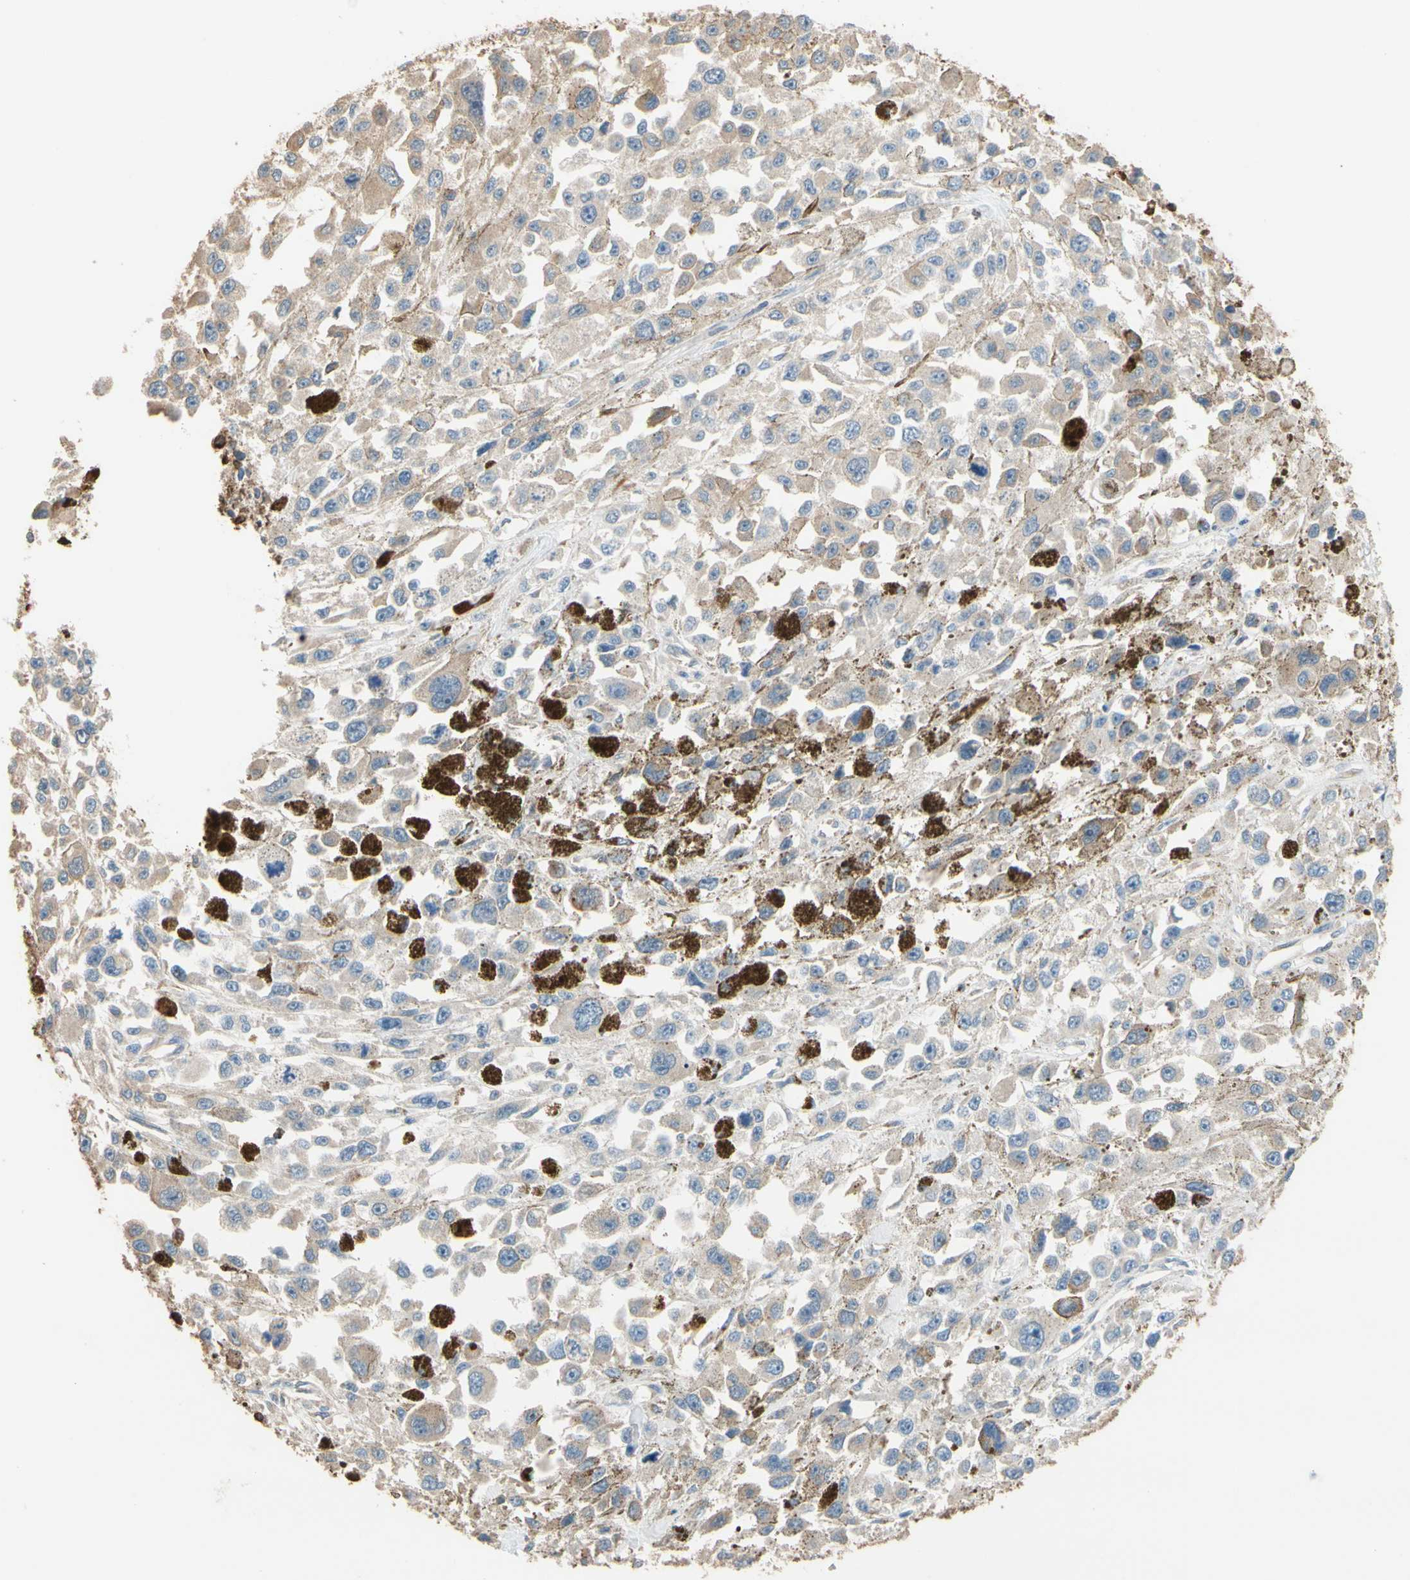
{"staining": {"intensity": "moderate", "quantity": ">75%", "location": "cytoplasmic/membranous"}, "tissue": "melanoma", "cell_type": "Tumor cells", "image_type": "cancer", "snomed": [{"axis": "morphology", "description": "Malignant melanoma, Metastatic site"}, {"axis": "topography", "description": "Lymph node"}], "caption": "Approximately >75% of tumor cells in malignant melanoma (metastatic site) reveal moderate cytoplasmic/membranous protein positivity as visualized by brown immunohistochemical staining.", "gene": "ALDH1A2", "patient": {"sex": "male", "age": 59}}